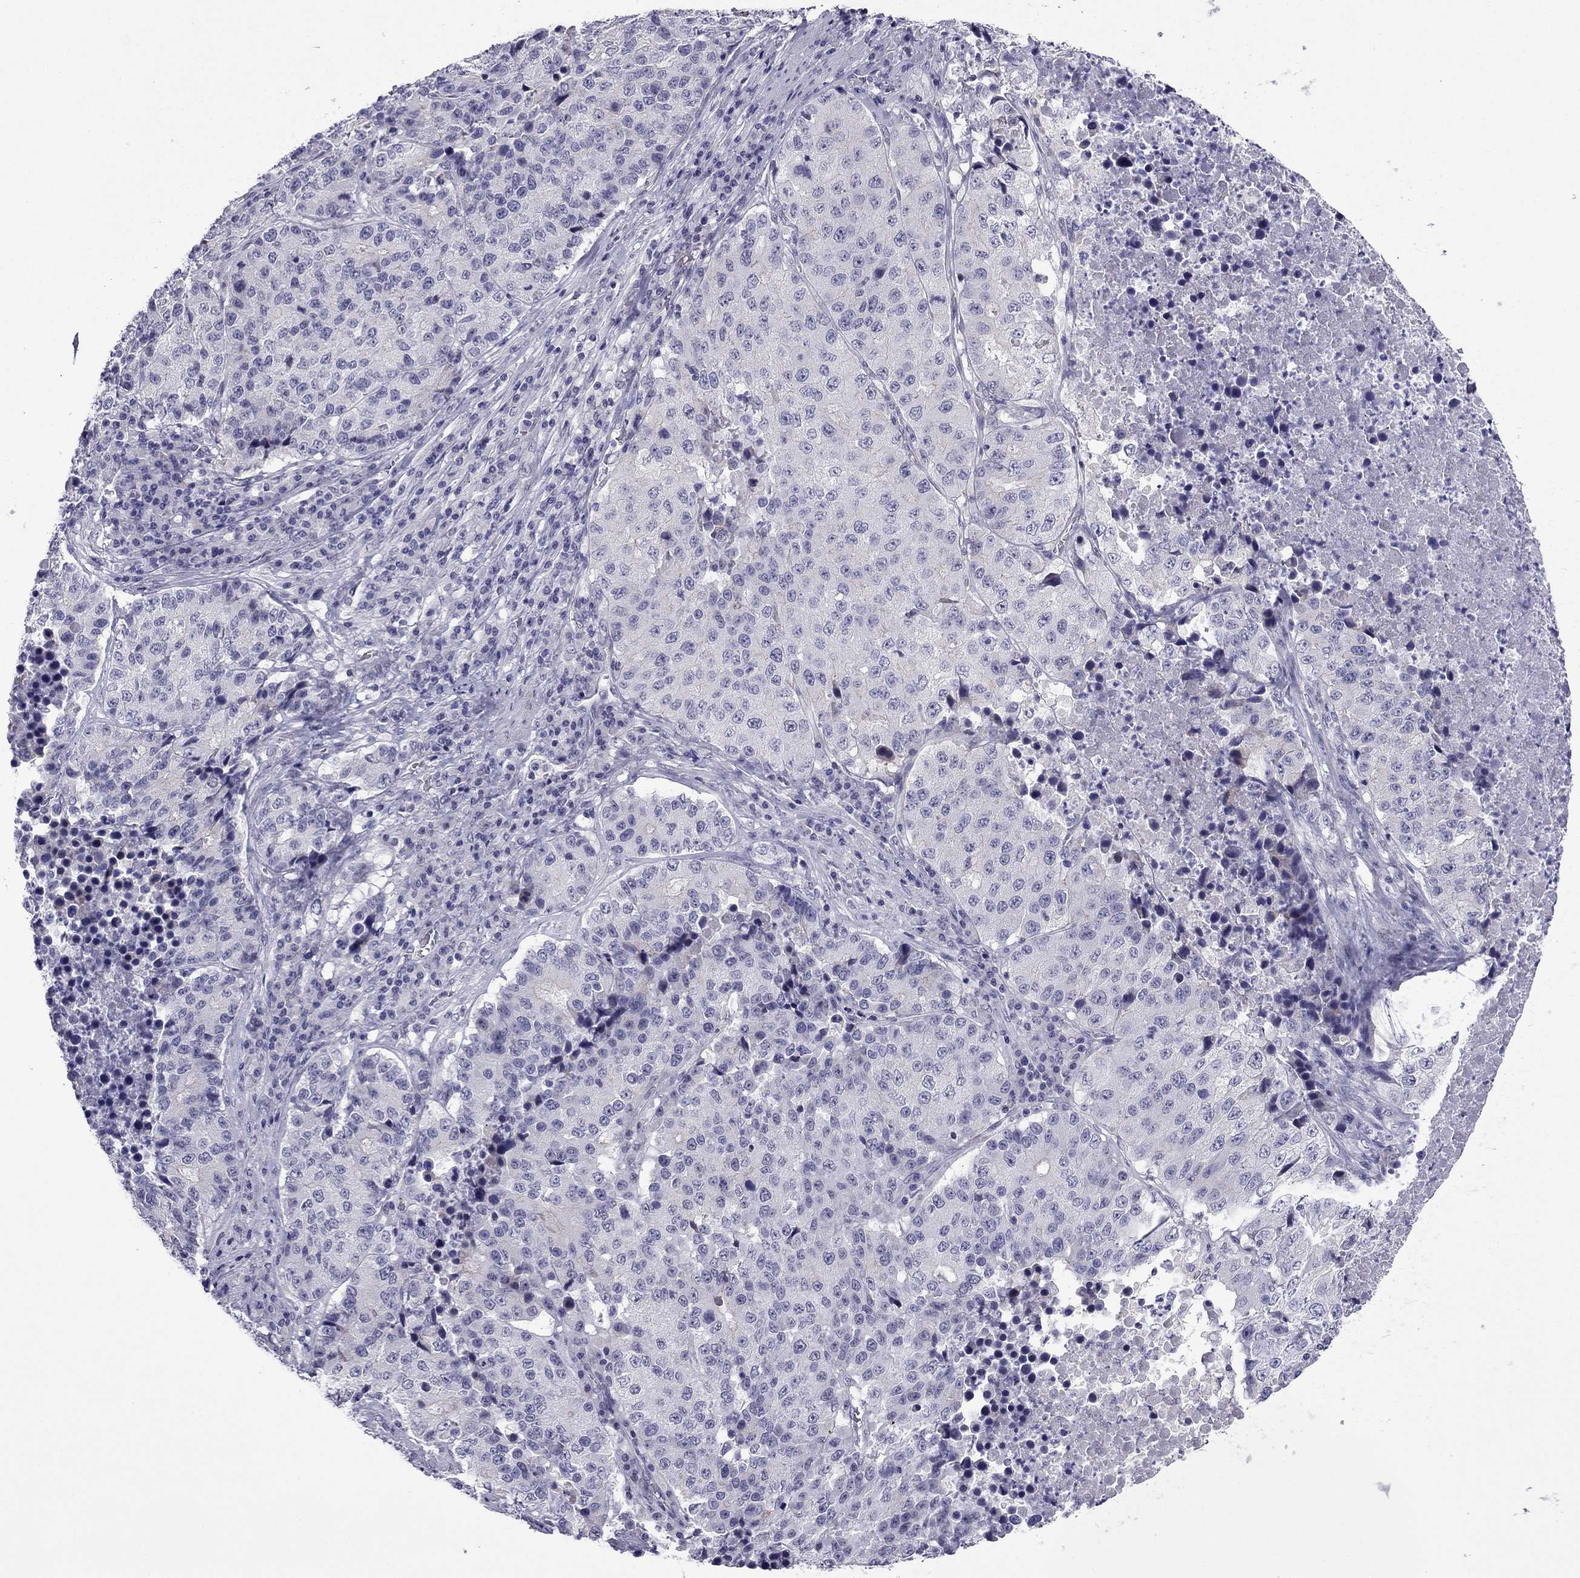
{"staining": {"intensity": "negative", "quantity": "none", "location": "none"}, "tissue": "stomach cancer", "cell_type": "Tumor cells", "image_type": "cancer", "snomed": [{"axis": "morphology", "description": "Adenocarcinoma, NOS"}, {"axis": "topography", "description": "Stomach"}], "caption": "Micrograph shows no significant protein staining in tumor cells of stomach adenocarcinoma. The staining is performed using DAB (3,3'-diaminobenzidine) brown chromogen with nuclei counter-stained in using hematoxylin.", "gene": "POM121L12", "patient": {"sex": "male", "age": 71}}